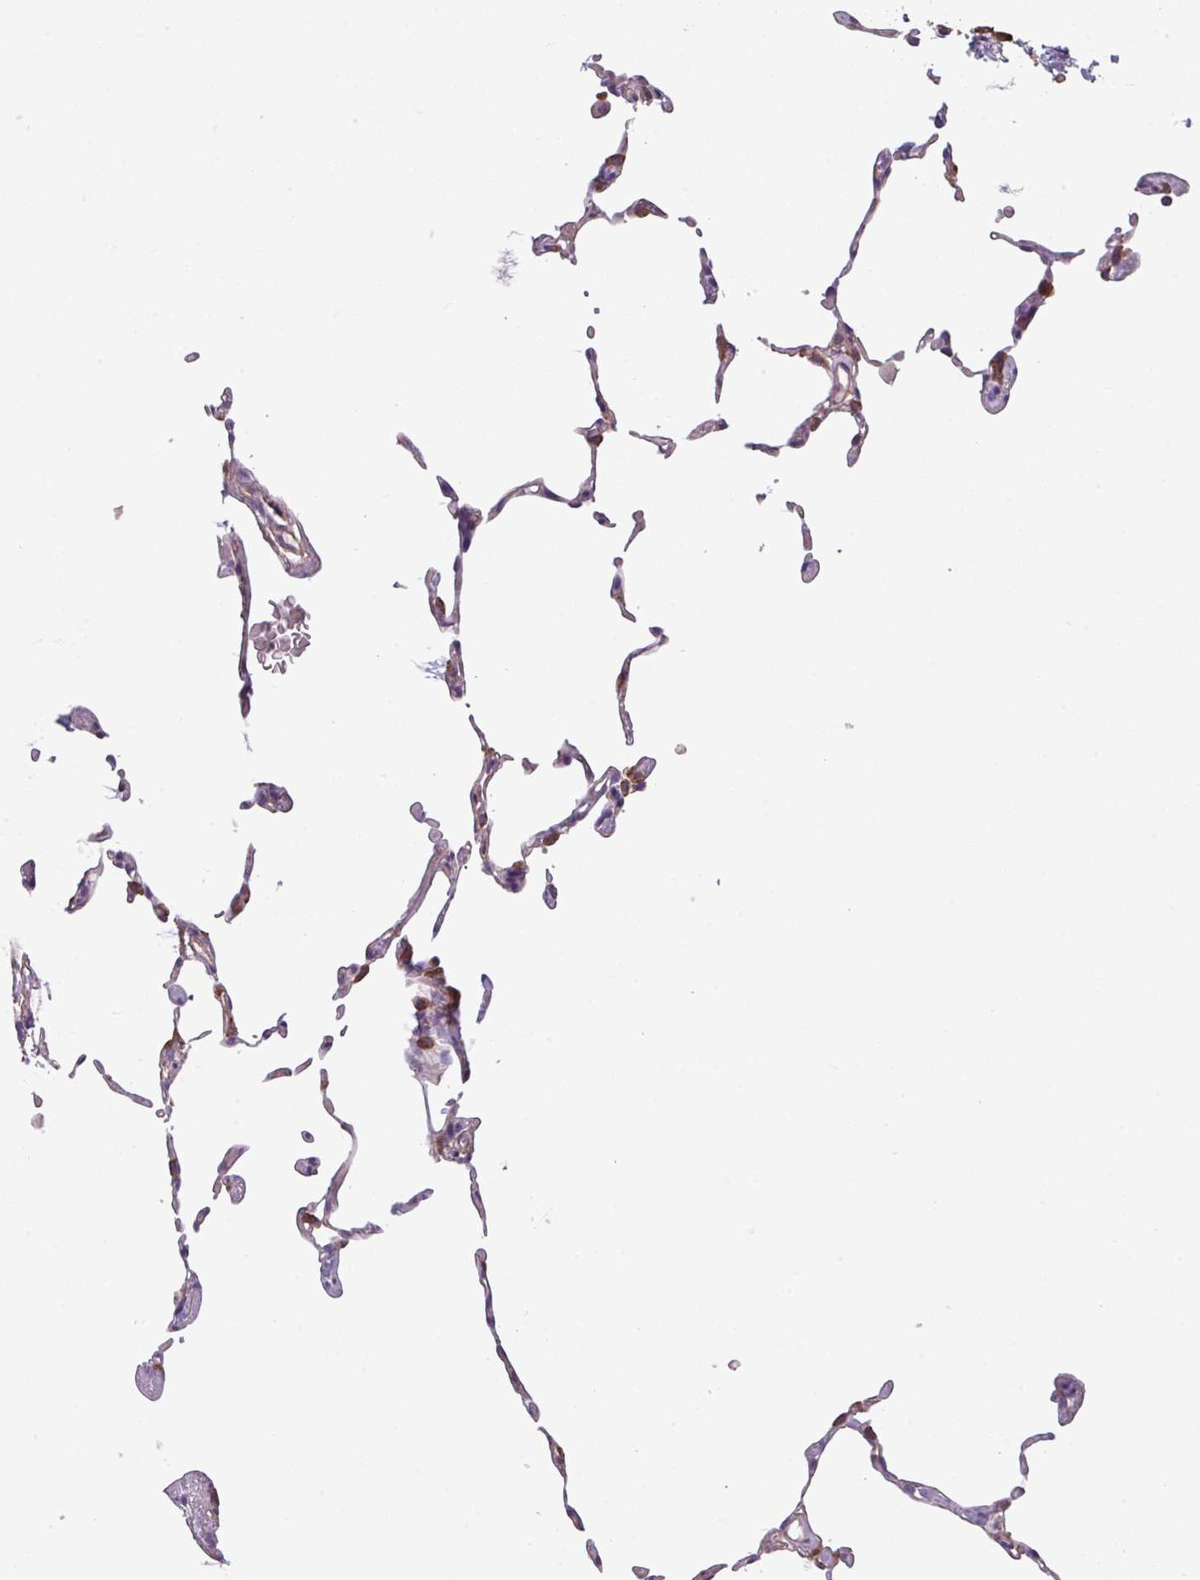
{"staining": {"intensity": "weak", "quantity": "<25%", "location": "cytoplasmic/membranous"}, "tissue": "lung", "cell_type": "Alveolar cells", "image_type": "normal", "snomed": [{"axis": "morphology", "description": "Normal tissue, NOS"}, {"axis": "topography", "description": "Lung"}], "caption": "IHC micrograph of unremarkable human lung stained for a protein (brown), which reveals no expression in alveolar cells.", "gene": "SLC23A2", "patient": {"sex": "female", "age": 57}}